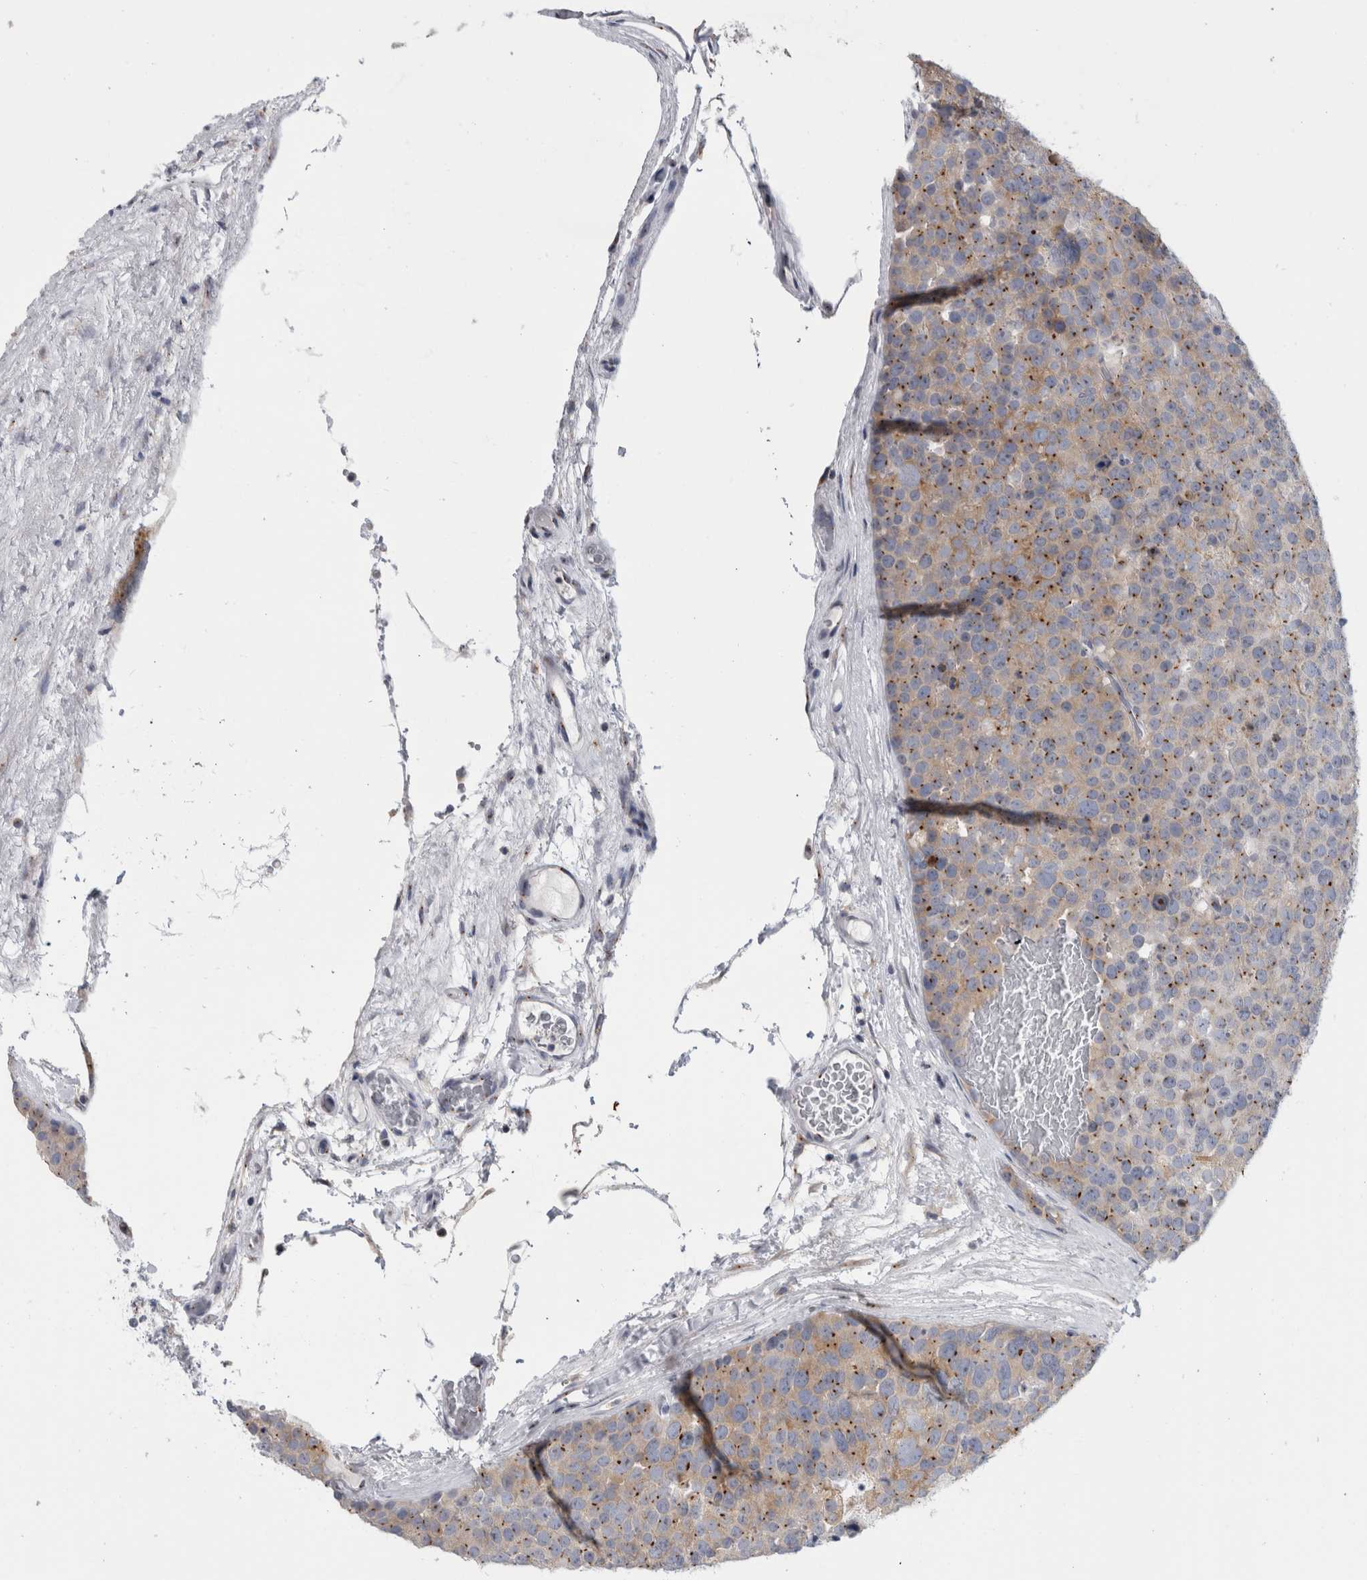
{"staining": {"intensity": "weak", "quantity": ">75%", "location": "cytoplasmic/membranous"}, "tissue": "testis cancer", "cell_type": "Tumor cells", "image_type": "cancer", "snomed": [{"axis": "morphology", "description": "Seminoma, NOS"}, {"axis": "topography", "description": "Testis"}], "caption": "A high-resolution photomicrograph shows IHC staining of seminoma (testis), which displays weak cytoplasmic/membranous expression in about >75% of tumor cells. (Brightfield microscopy of DAB IHC at high magnification).", "gene": "AKAP9", "patient": {"sex": "male", "age": 71}}